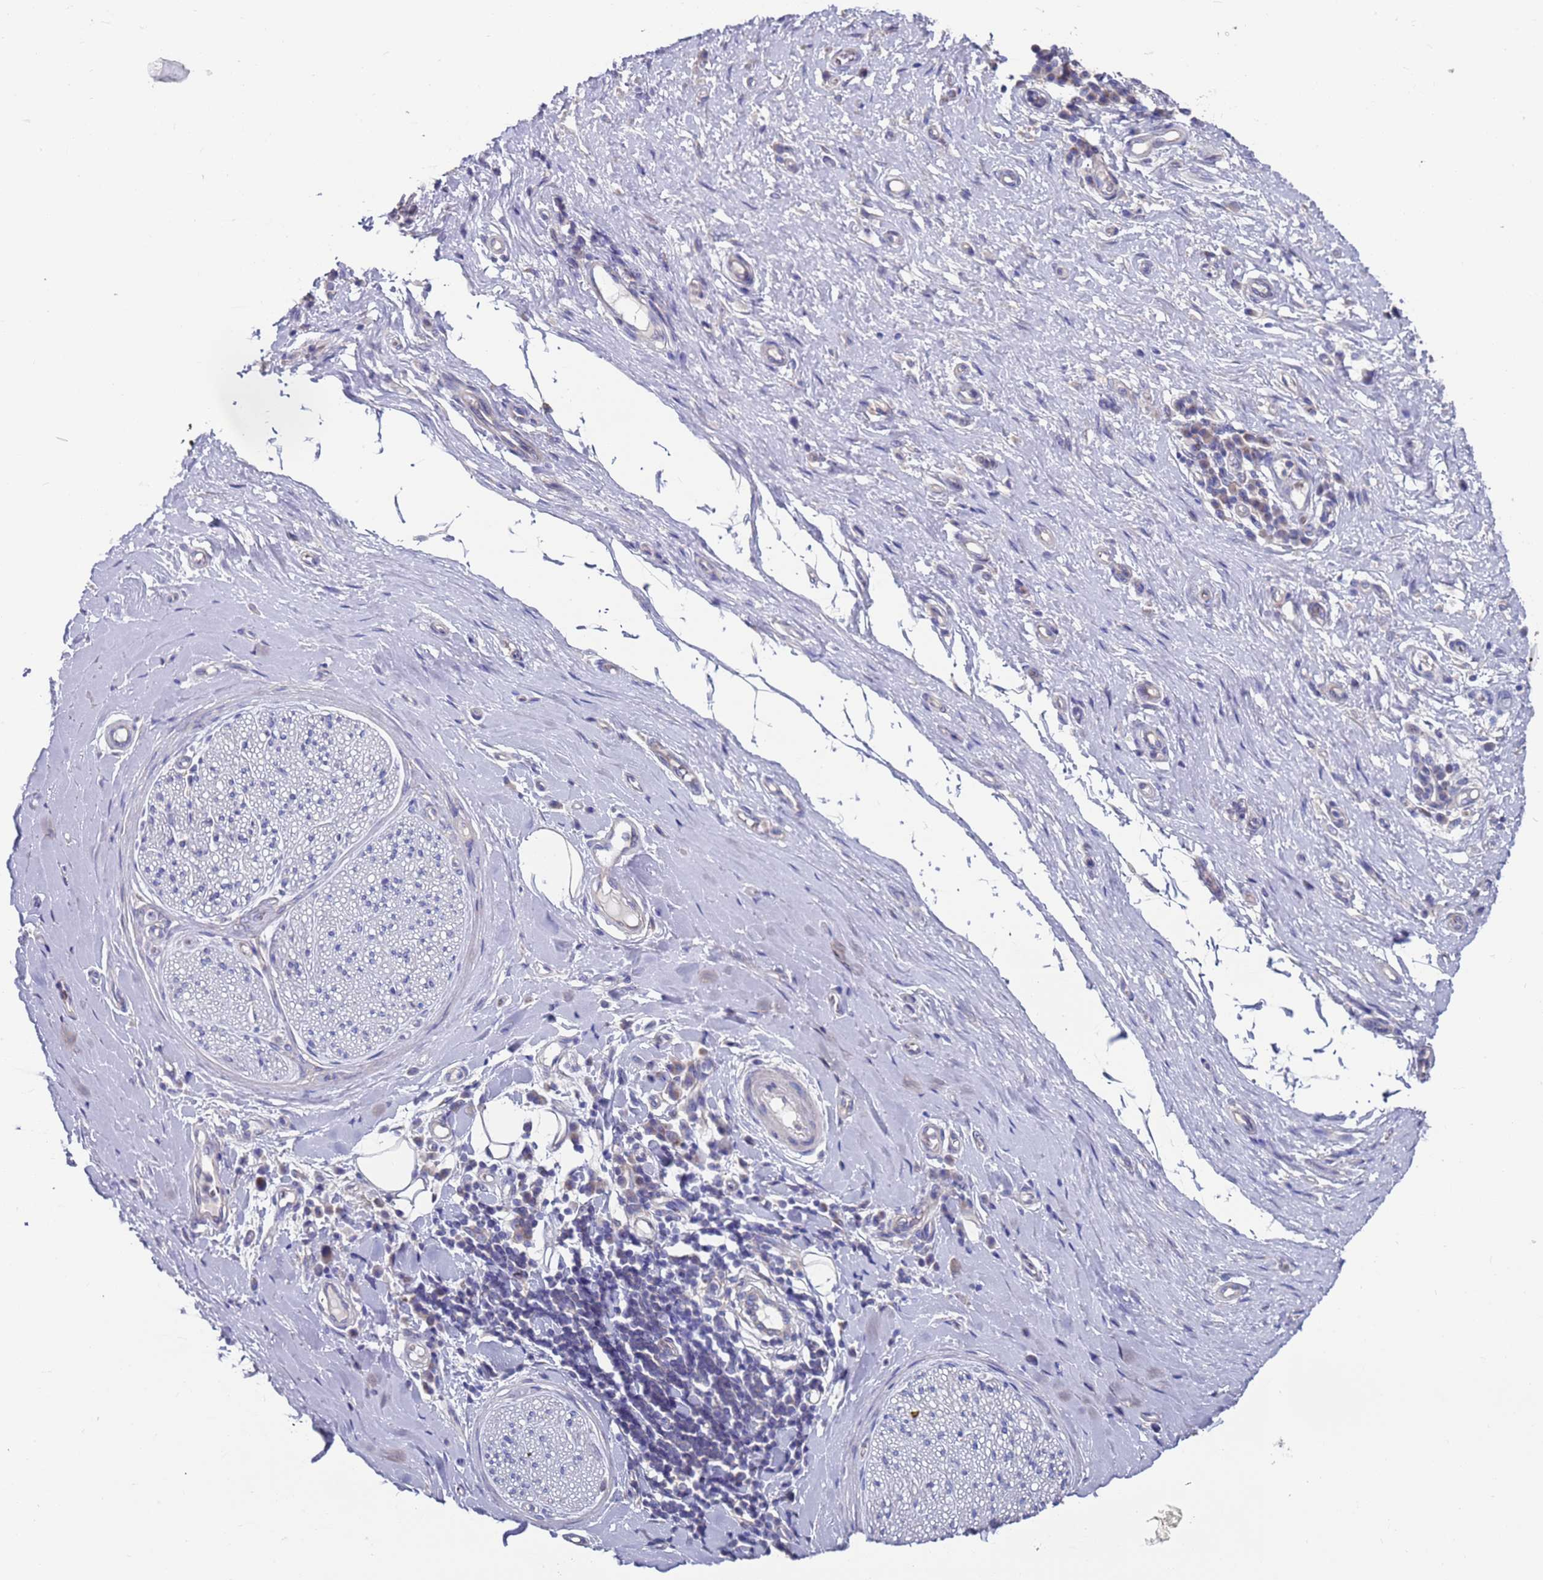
{"staining": {"intensity": "negative", "quantity": "none", "location": "none"}, "tissue": "adipose tissue", "cell_type": "Adipocytes", "image_type": "normal", "snomed": [{"axis": "morphology", "description": "Normal tissue, NOS"}, {"axis": "morphology", "description": "Adenocarcinoma, NOS"}, {"axis": "topography", "description": "Esophagus"}, {"axis": "topography", "description": "Stomach, upper"}, {"axis": "topography", "description": "Peripheral nerve tissue"}], "caption": "IHC image of normal adipose tissue stained for a protein (brown), which demonstrates no staining in adipocytes.", "gene": "KRTCAP3", "patient": {"sex": "male", "age": 62}}